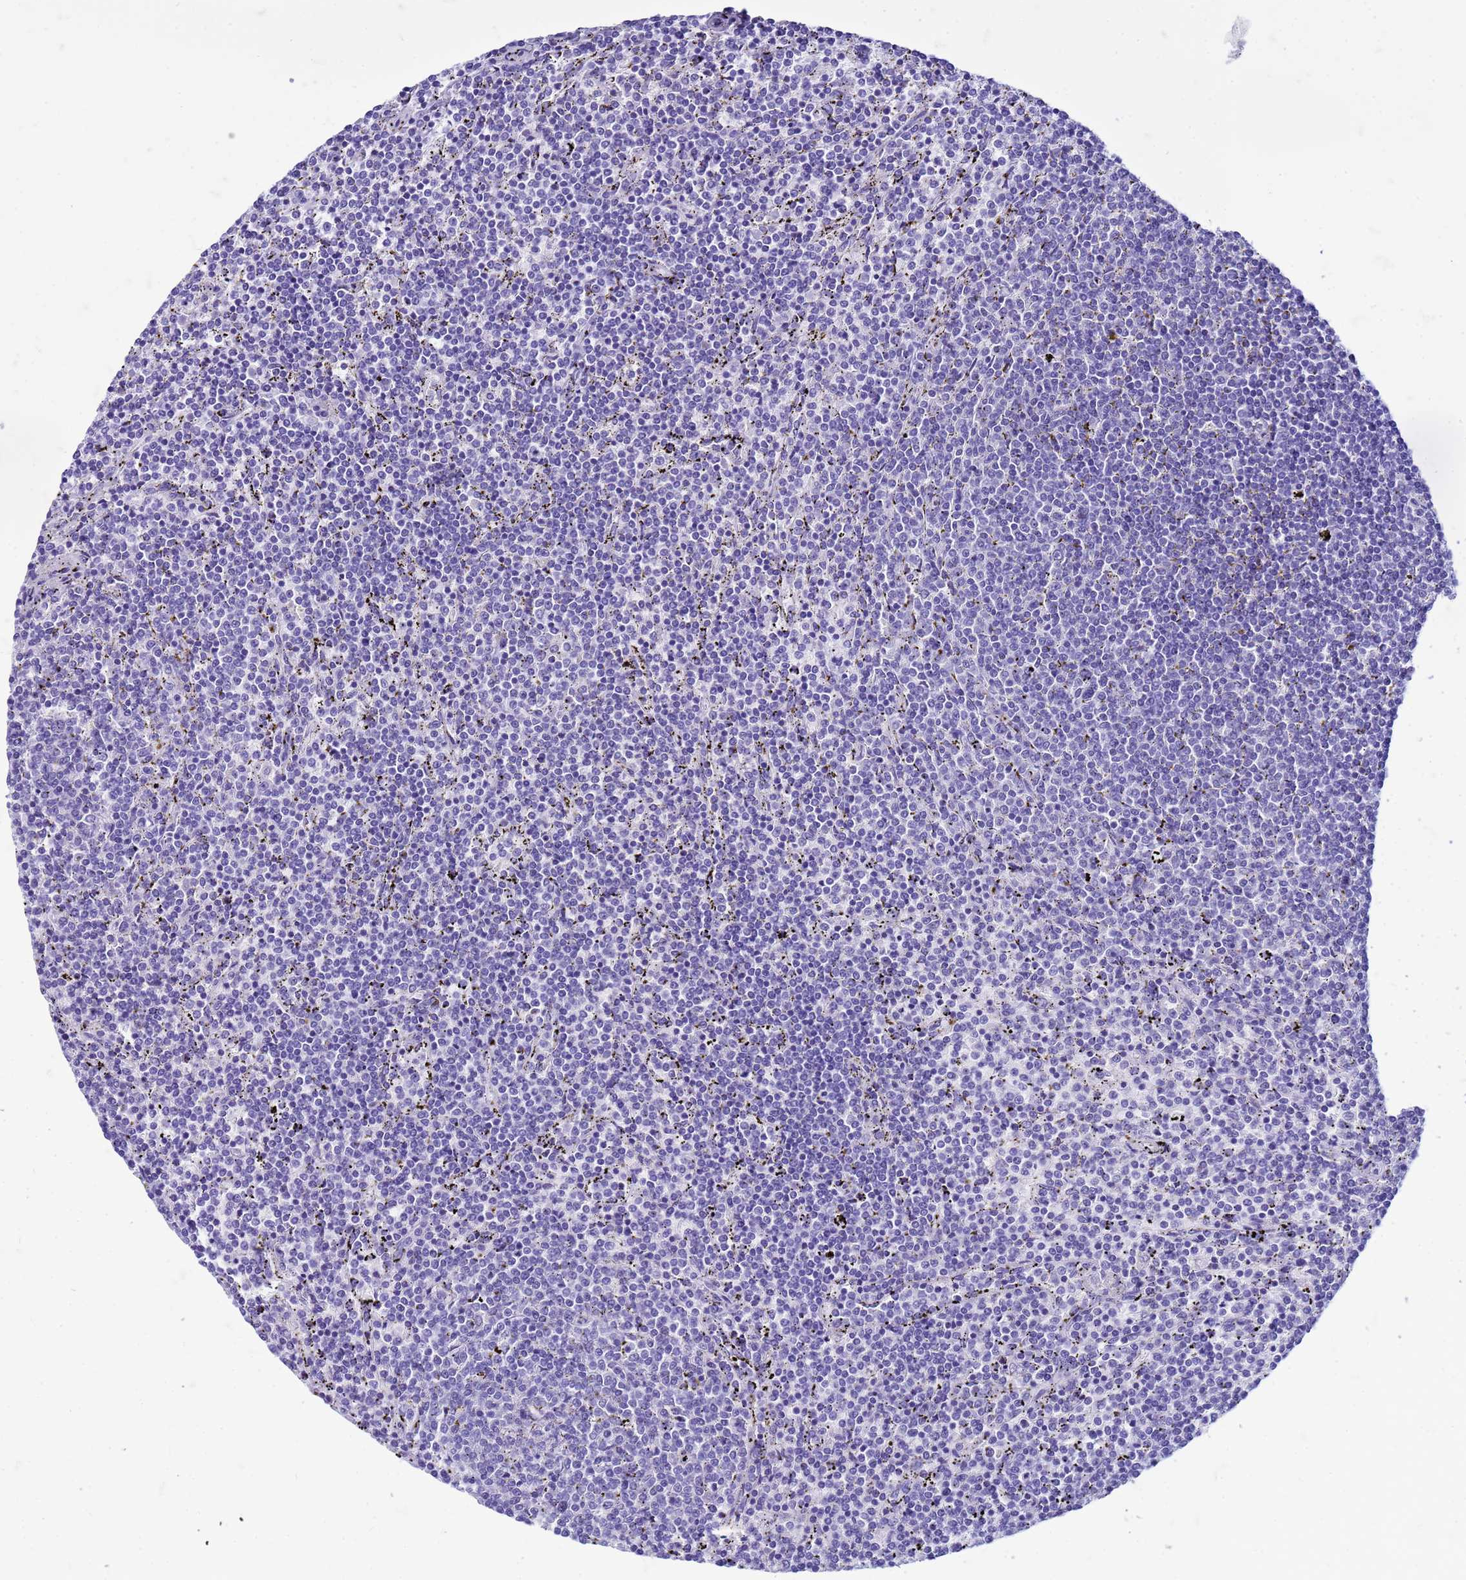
{"staining": {"intensity": "negative", "quantity": "none", "location": "none"}, "tissue": "lymphoma", "cell_type": "Tumor cells", "image_type": "cancer", "snomed": [{"axis": "morphology", "description": "Malignant lymphoma, non-Hodgkin's type, Low grade"}, {"axis": "topography", "description": "Spleen"}], "caption": "IHC image of human lymphoma stained for a protein (brown), which exhibits no staining in tumor cells.", "gene": "CFAP100", "patient": {"sex": "female", "age": 50}}